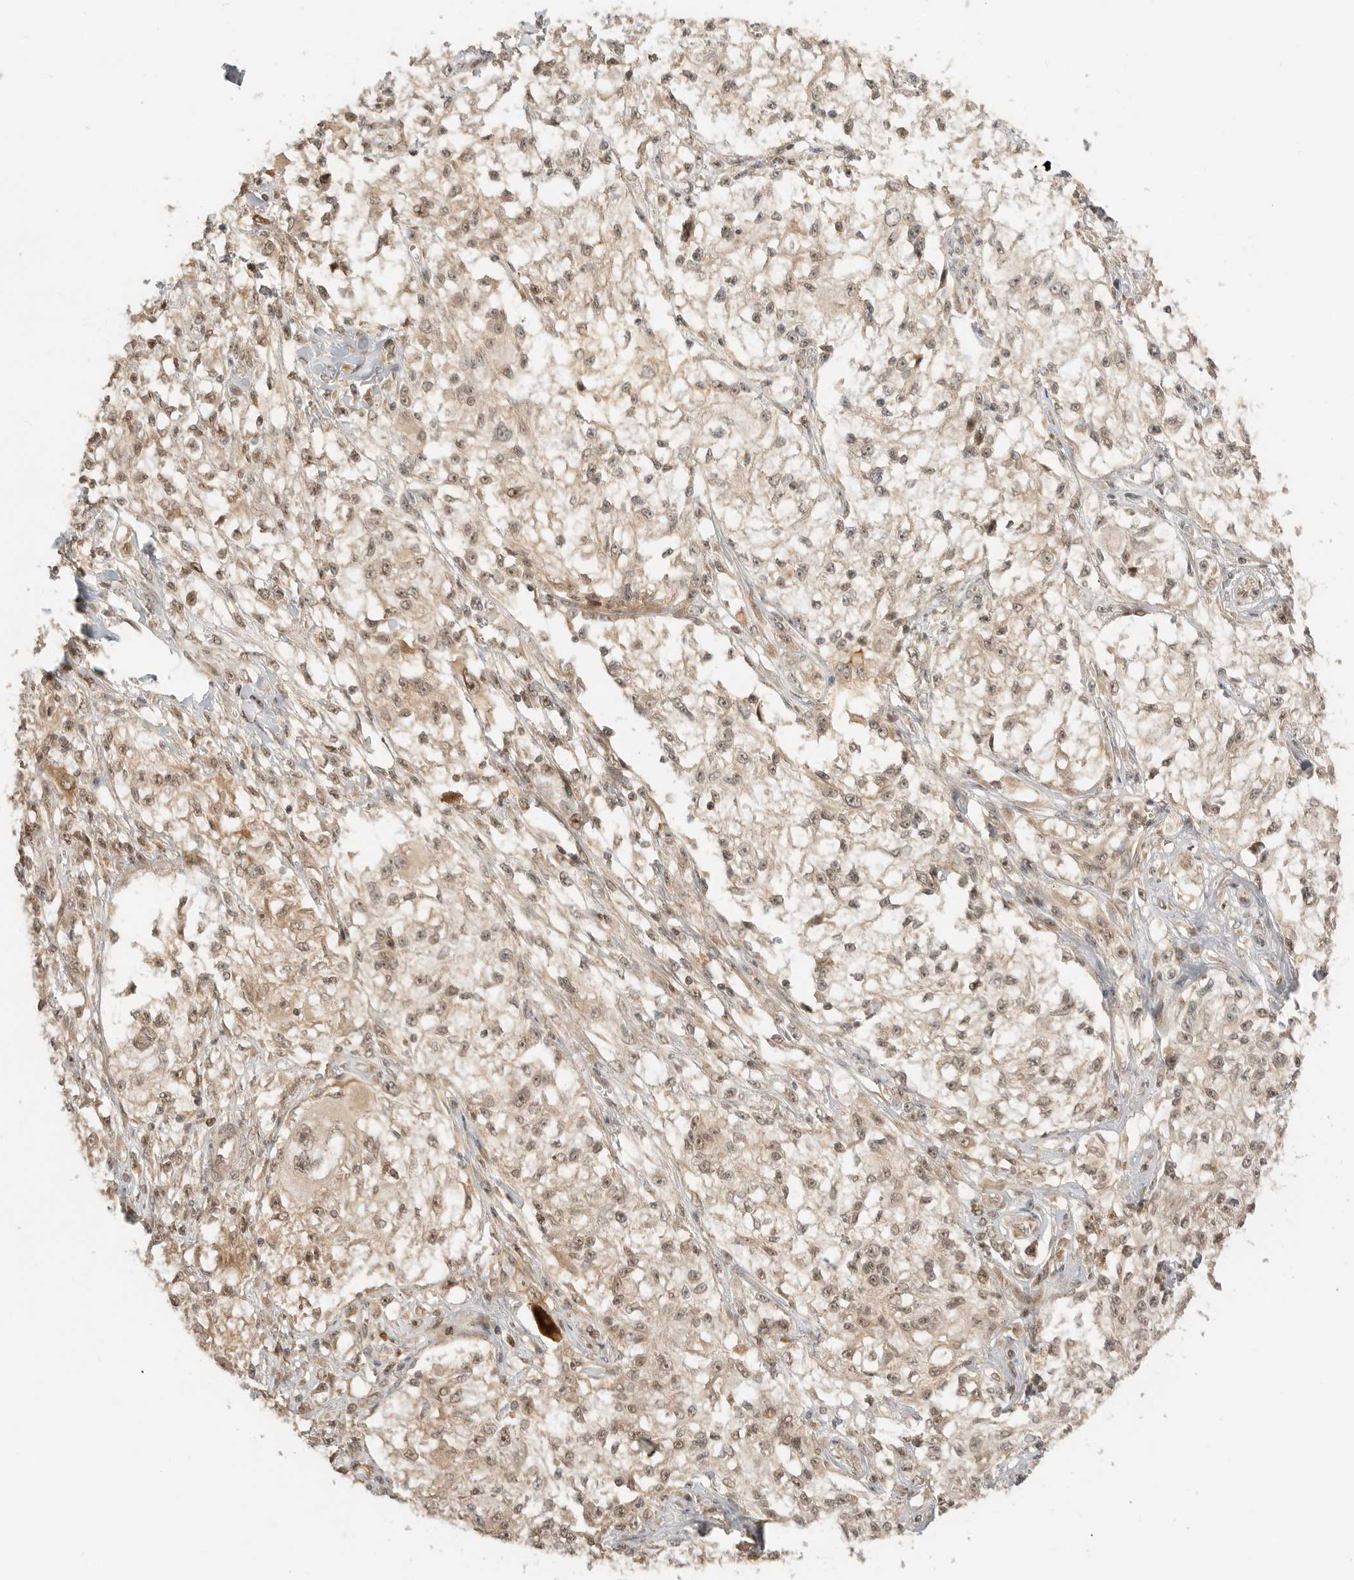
{"staining": {"intensity": "moderate", "quantity": ">75%", "location": "cytoplasmic/membranous,nuclear"}, "tissue": "melanoma", "cell_type": "Tumor cells", "image_type": "cancer", "snomed": [{"axis": "morphology", "description": "Malignant melanoma, NOS"}, {"axis": "topography", "description": "Skin of head"}], "caption": "DAB immunohistochemical staining of melanoma demonstrates moderate cytoplasmic/membranous and nuclear protein staining in about >75% of tumor cells.", "gene": "ALKAL1", "patient": {"sex": "male", "age": 83}}